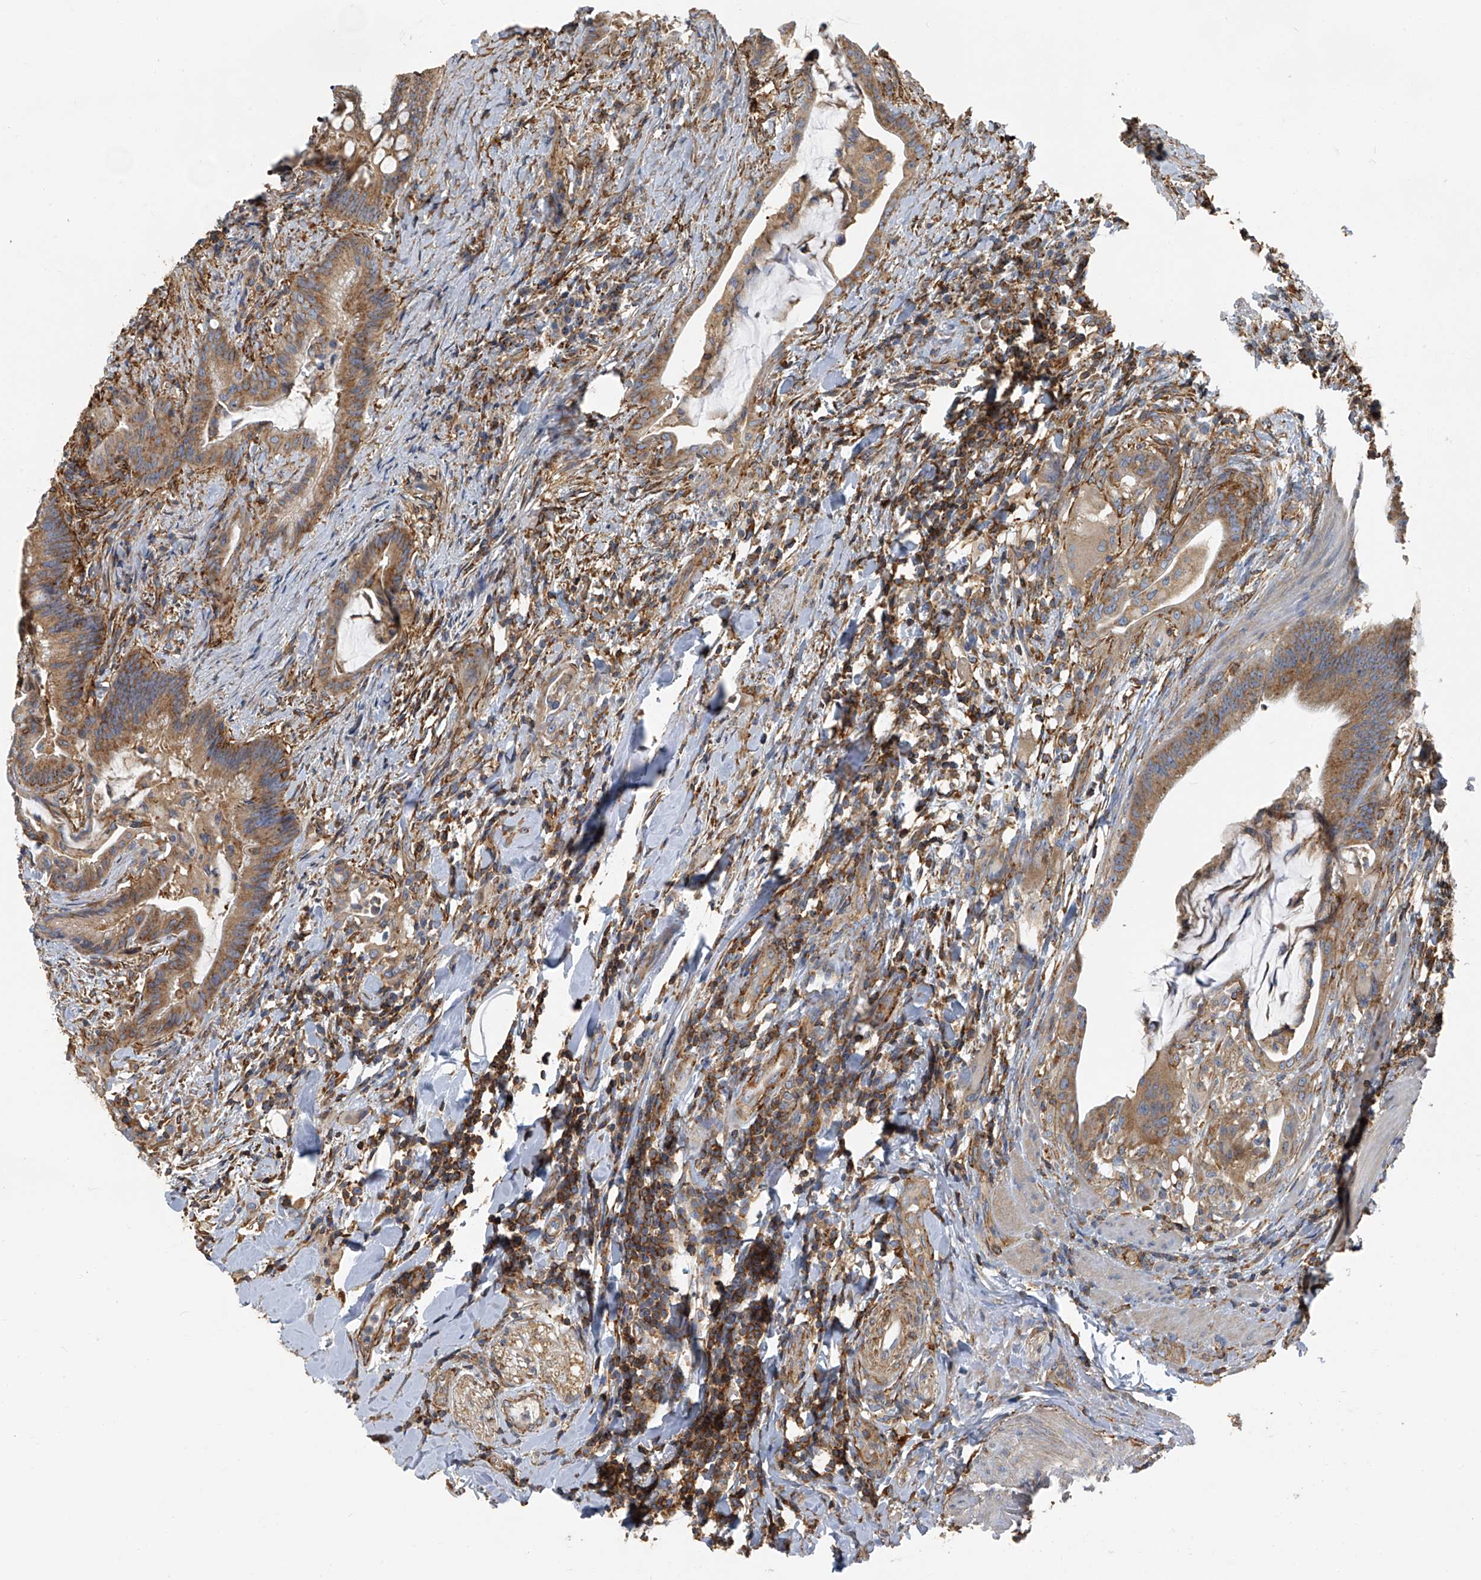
{"staining": {"intensity": "moderate", "quantity": ">75%", "location": "cytoplasmic/membranous"}, "tissue": "colorectal cancer", "cell_type": "Tumor cells", "image_type": "cancer", "snomed": [{"axis": "morphology", "description": "Adenocarcinoma, NOS"}, {"axis": "topography", "description": "Colon"}], "caption": "This photomicrograph shows immunohistochemistry staining of human colorectal cancer (adenocarcinoma), with medium moderate cytoplasmic/membranous expression in about >75% of tumor cells.", "gene": "SEPTIN7", "patient": {"sex": "female", "age": 66}}